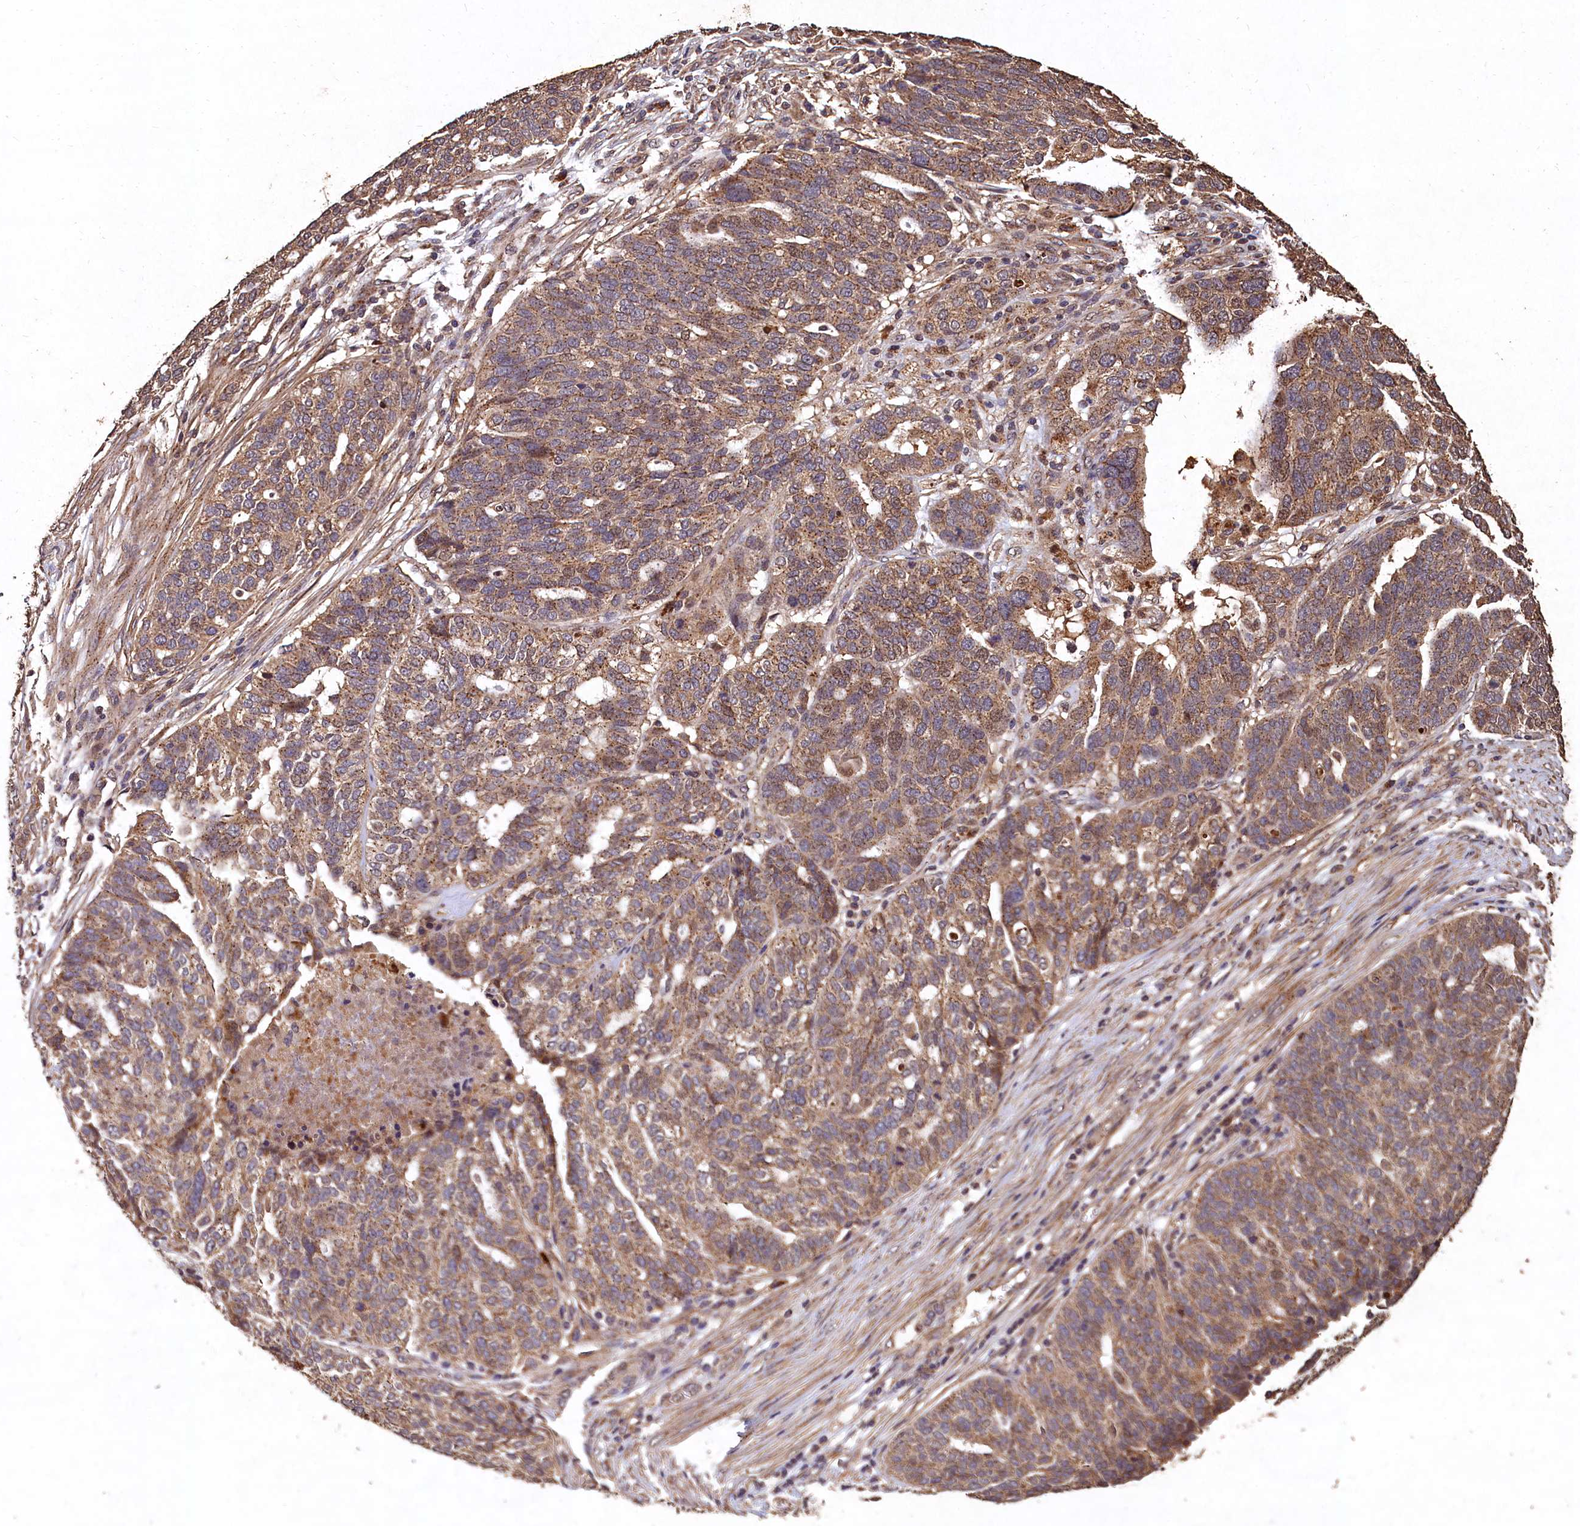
{"staining": {"intensity": "moderate", "quantity": ">75%", "location": "cytoplasmic/membranous"}, "tissue": "ovarian cancer", "cell_type": "Tumor cells", "image_type": "cancer", "snomed": [{"axis": "morphology", "description": "Cystadenocarcinoma, serous, NOS"}, {"axis": "topography", "description": "Ovary"}], "caption": "Protein analysis of serous cystadenocarcinoma (ovarian) tissue displays moderate cytoplasmic/membranous expression in approximately >75% of tumor cells.", "gene": "LSM4", "patient": {"sex": "female", "age": 59}}